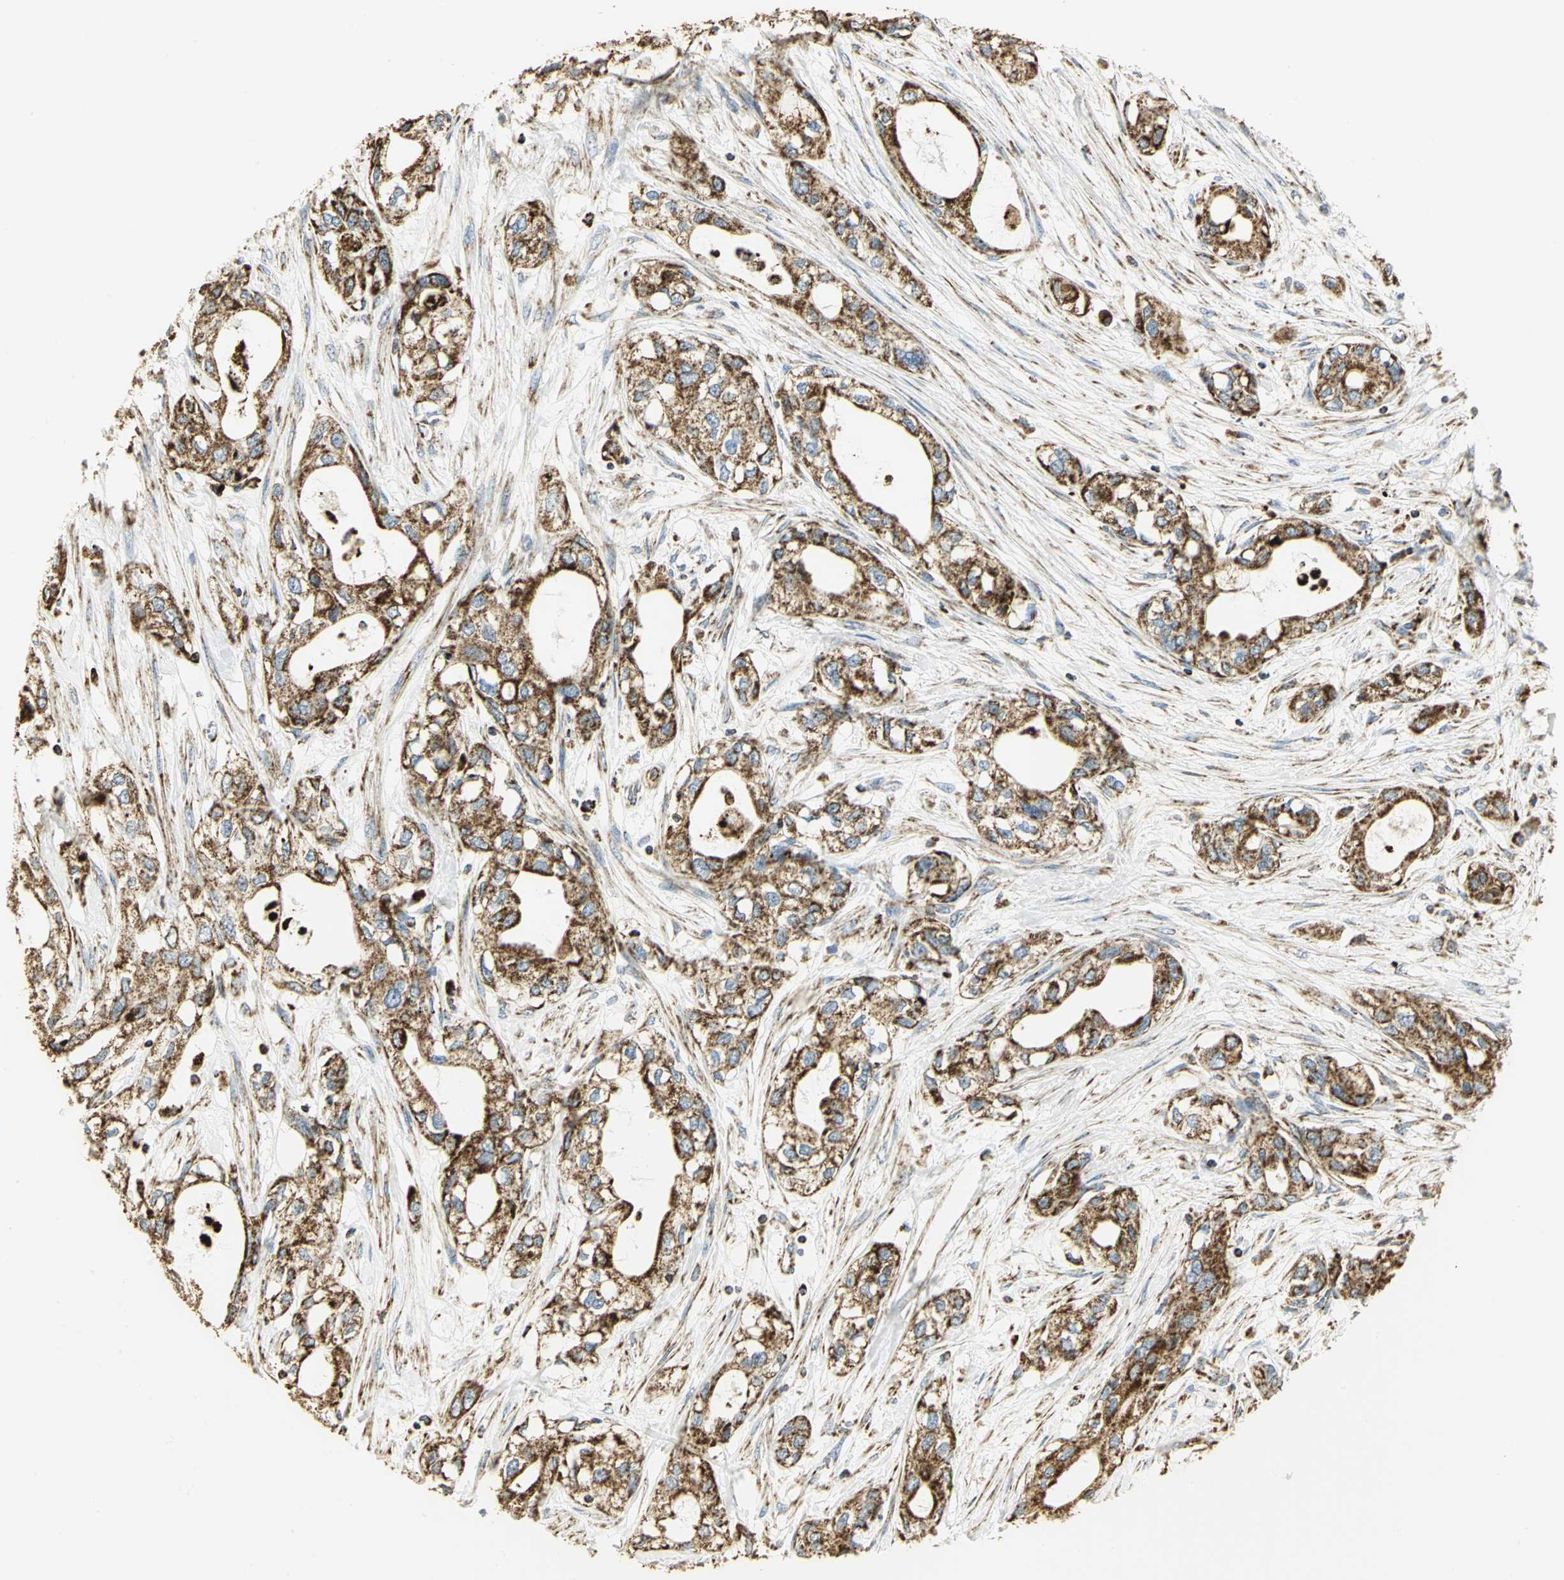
{"staining": {"intensity": "strong", "quantity": ">75%", "location": "cytoplasmic/membranous"}, "tissue": "pancreatic cancer", "cell_type": "Tumor cells", "image_type": "cancer", "snomed": [{"axis": "morphology", "description": "Adenocarcinoma, NOS"}, {"axis": "topography", "description": "Pancreas"}], "caption": "An IHC histopathology image of tumor tissue is shown. Protein staining in brown highlights strong cytoplasmic/membranous positivity in pancreatic cancer within tumor cells.", "gene": "VDAC1", "patient": {"sex": "female", "age": 70}}